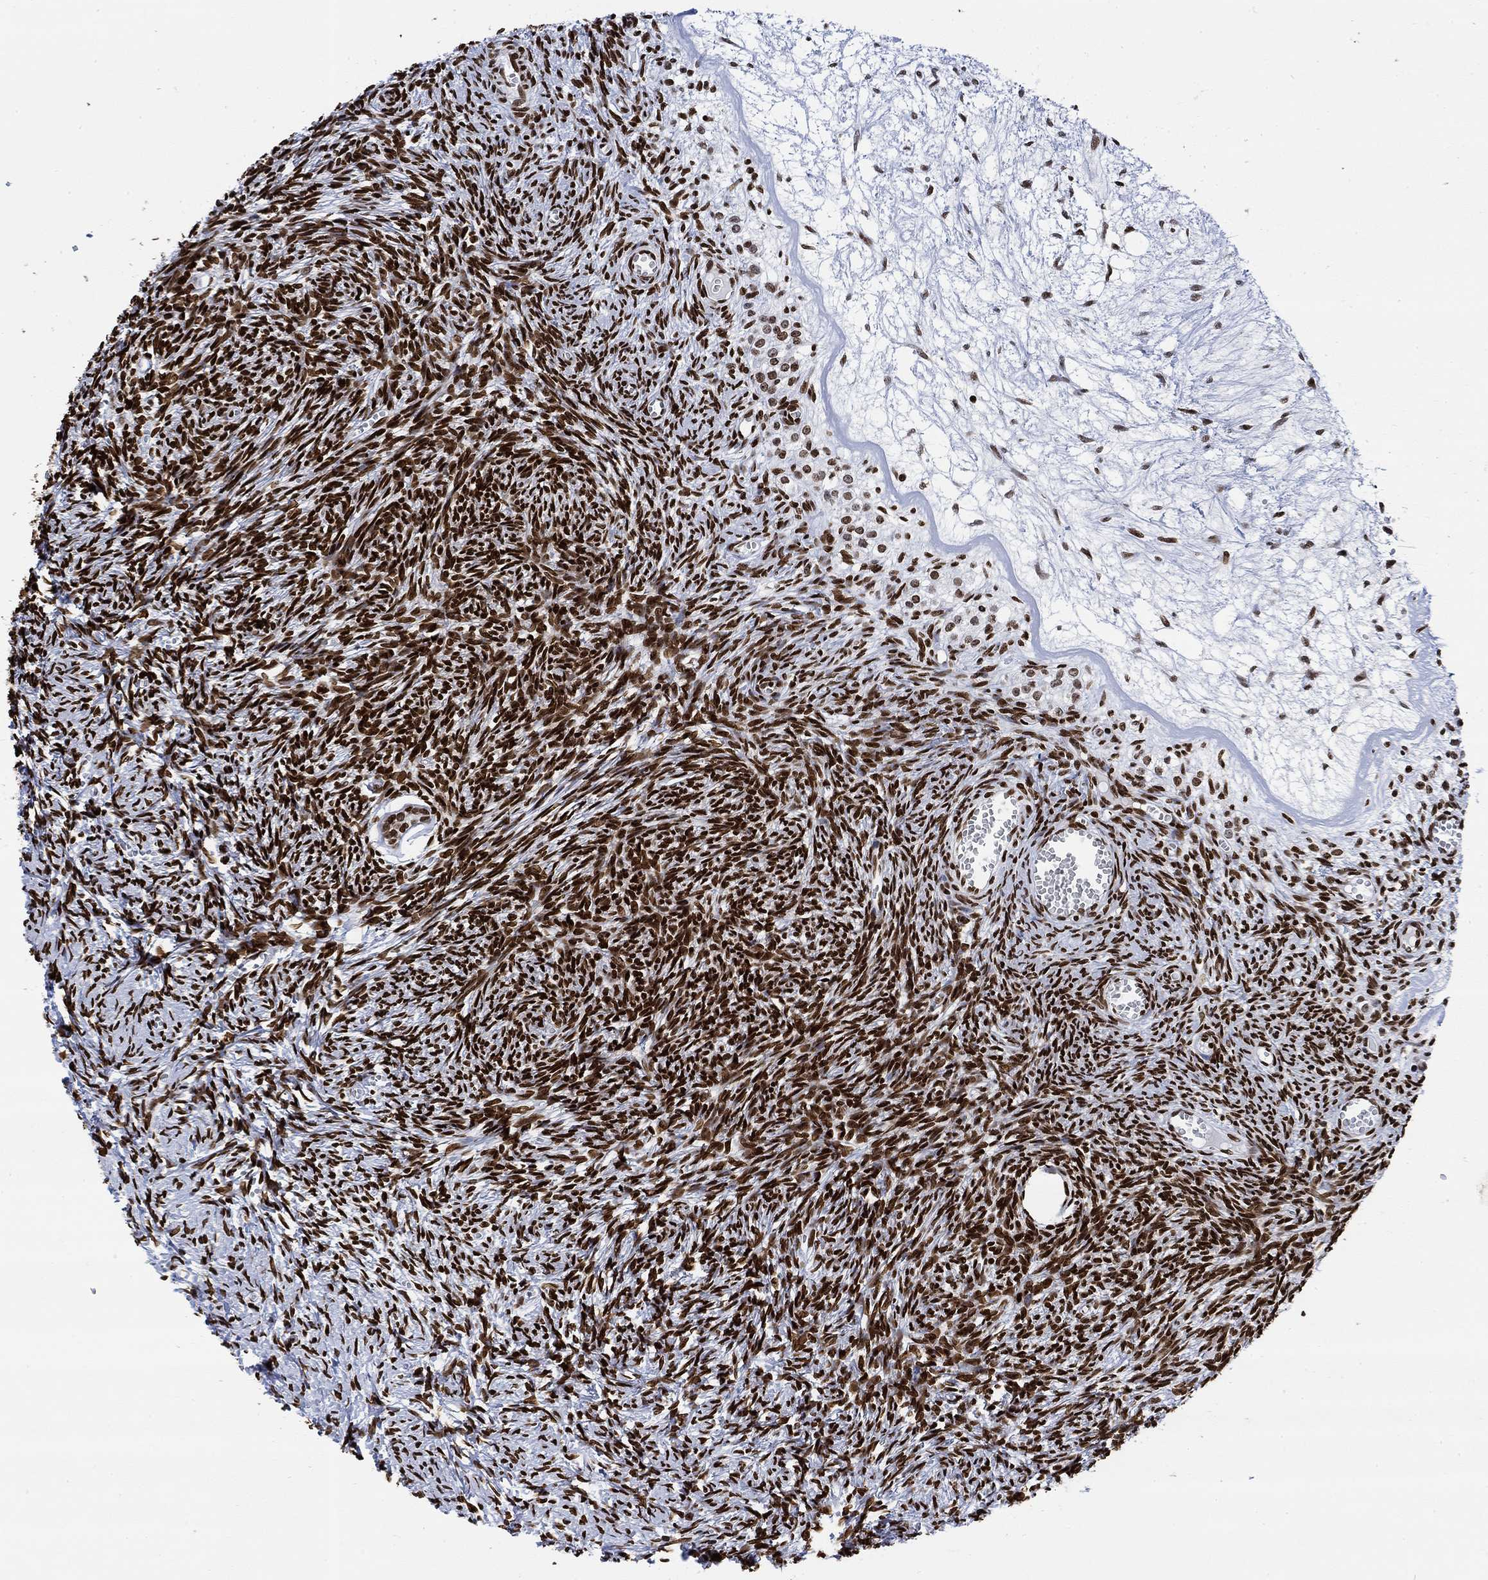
{"staining": {"intensity": "strong", "quantity": "25%-75%", "location": "nuclear"}, "tissue": "ovary", "cell_type": "Follicle cells", "image_type": "normal", "snomed": [{"axis": "morphology", "description": "Normal tissue, NOS"}, {"axis": "topography", "description": "Ovary"}], "caption": "Ovary stained for a protein (brown) exhibits strong nuclear positive staining in about 25%-75% of follicle cells.", "gene": "H1", "patient": {"sex": "female", "age": 43}}